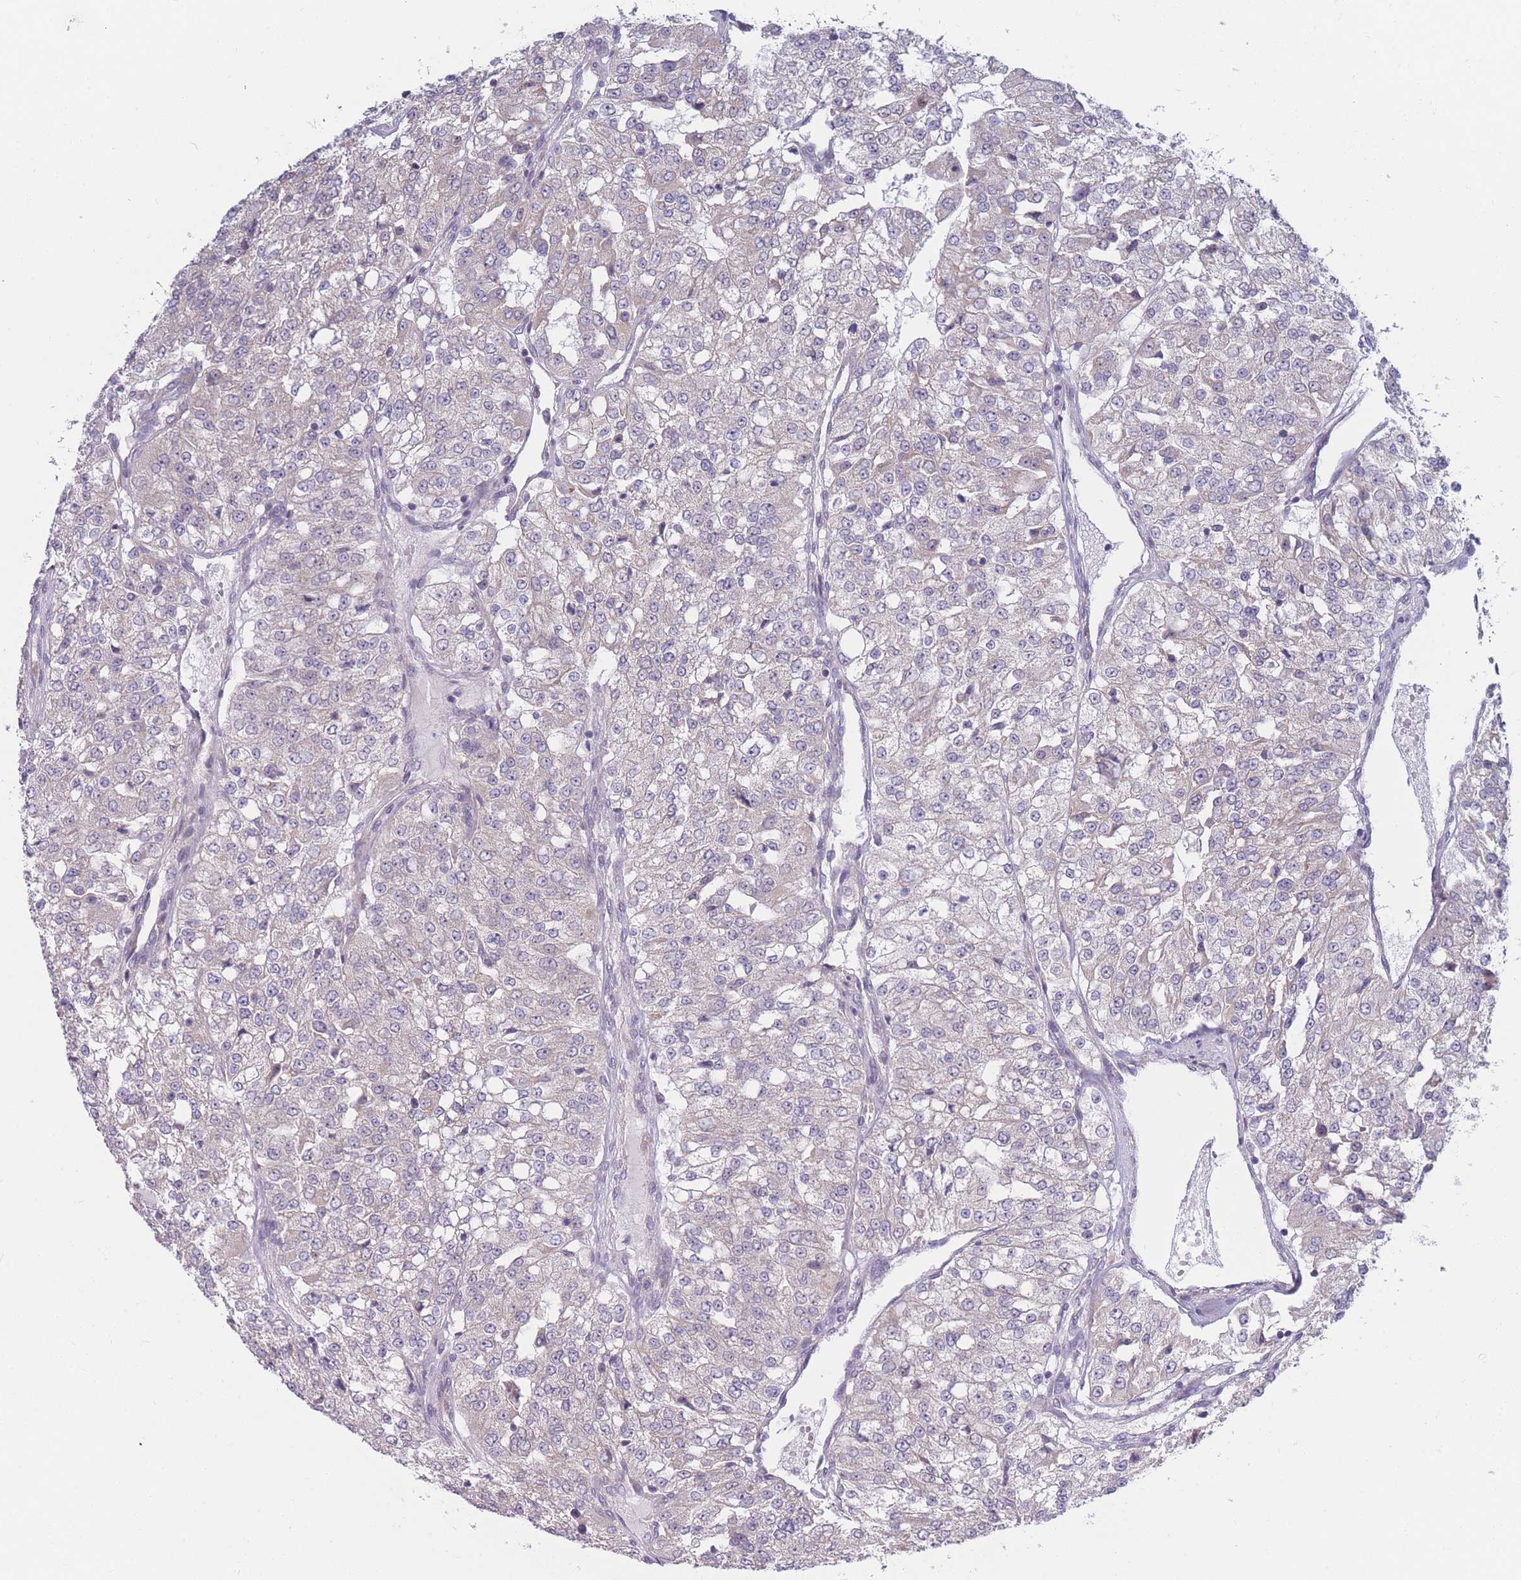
{"staining": {"intensity": "negative", "quantity": "none", "location": "none"}, "tissue": "renal cancer", "cell_type": "Tumor cells", "image_type": "cancer", "snomed": [{"axis": "morphology", "description": "Adenocarcinoma, NOS"}, {"axis": "topography", "description": "Kidney"}], "caption": "Tumor cells are negative for brown protein staining in renal cancer.", "gene": "FAM227B", "patient": {"sex": "female", "age": 63}}